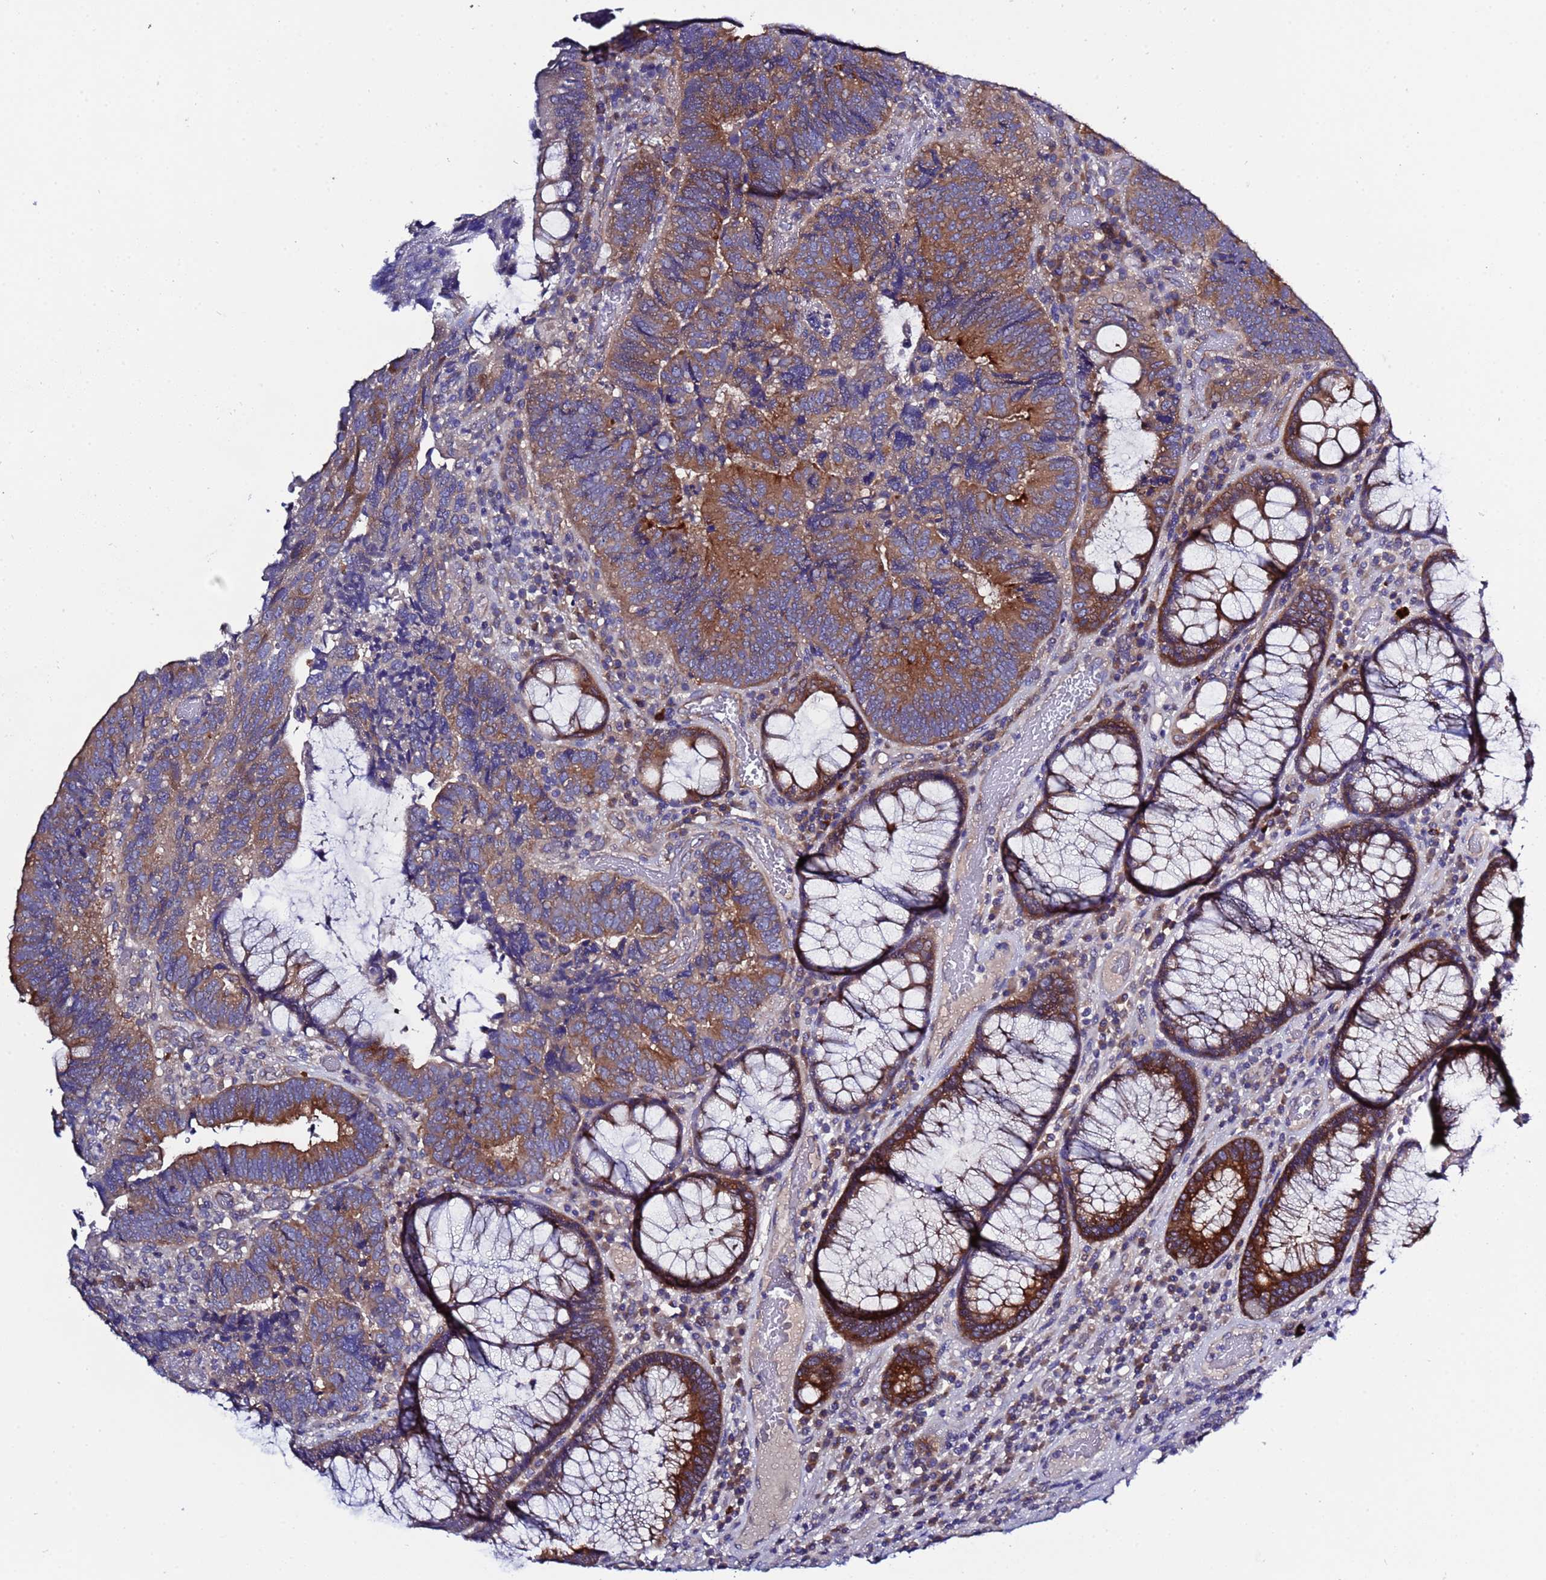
{"staining": {"intensity": "moderate", "quantity": ">75%", "location": "cytoplasmic/membranous"}, "tissue": "colorectal cancer", "cell_type": "Tumor cells", "image_type": "cancer", "snomed": [{"axis": "morphology", "description": "Adenocarcinoma, NOS"}, {"axis": "topography", "description": "Colon"}], "caption": "A high-resolution photomicrograph shows immunohistochemistry staining of adenocarcinoma (colorectal), which shows moderate cytoplasmic/membranous positivity in approximately >75% of tumor cells. Using DAB (3,3'-diaminobenzidine) (brown) and hematoxylin (blue) stains, captured at high magnification using brightfield microscopy.", "gene": "RC3H2", "patient": {"sex": "female", "age": 67}}